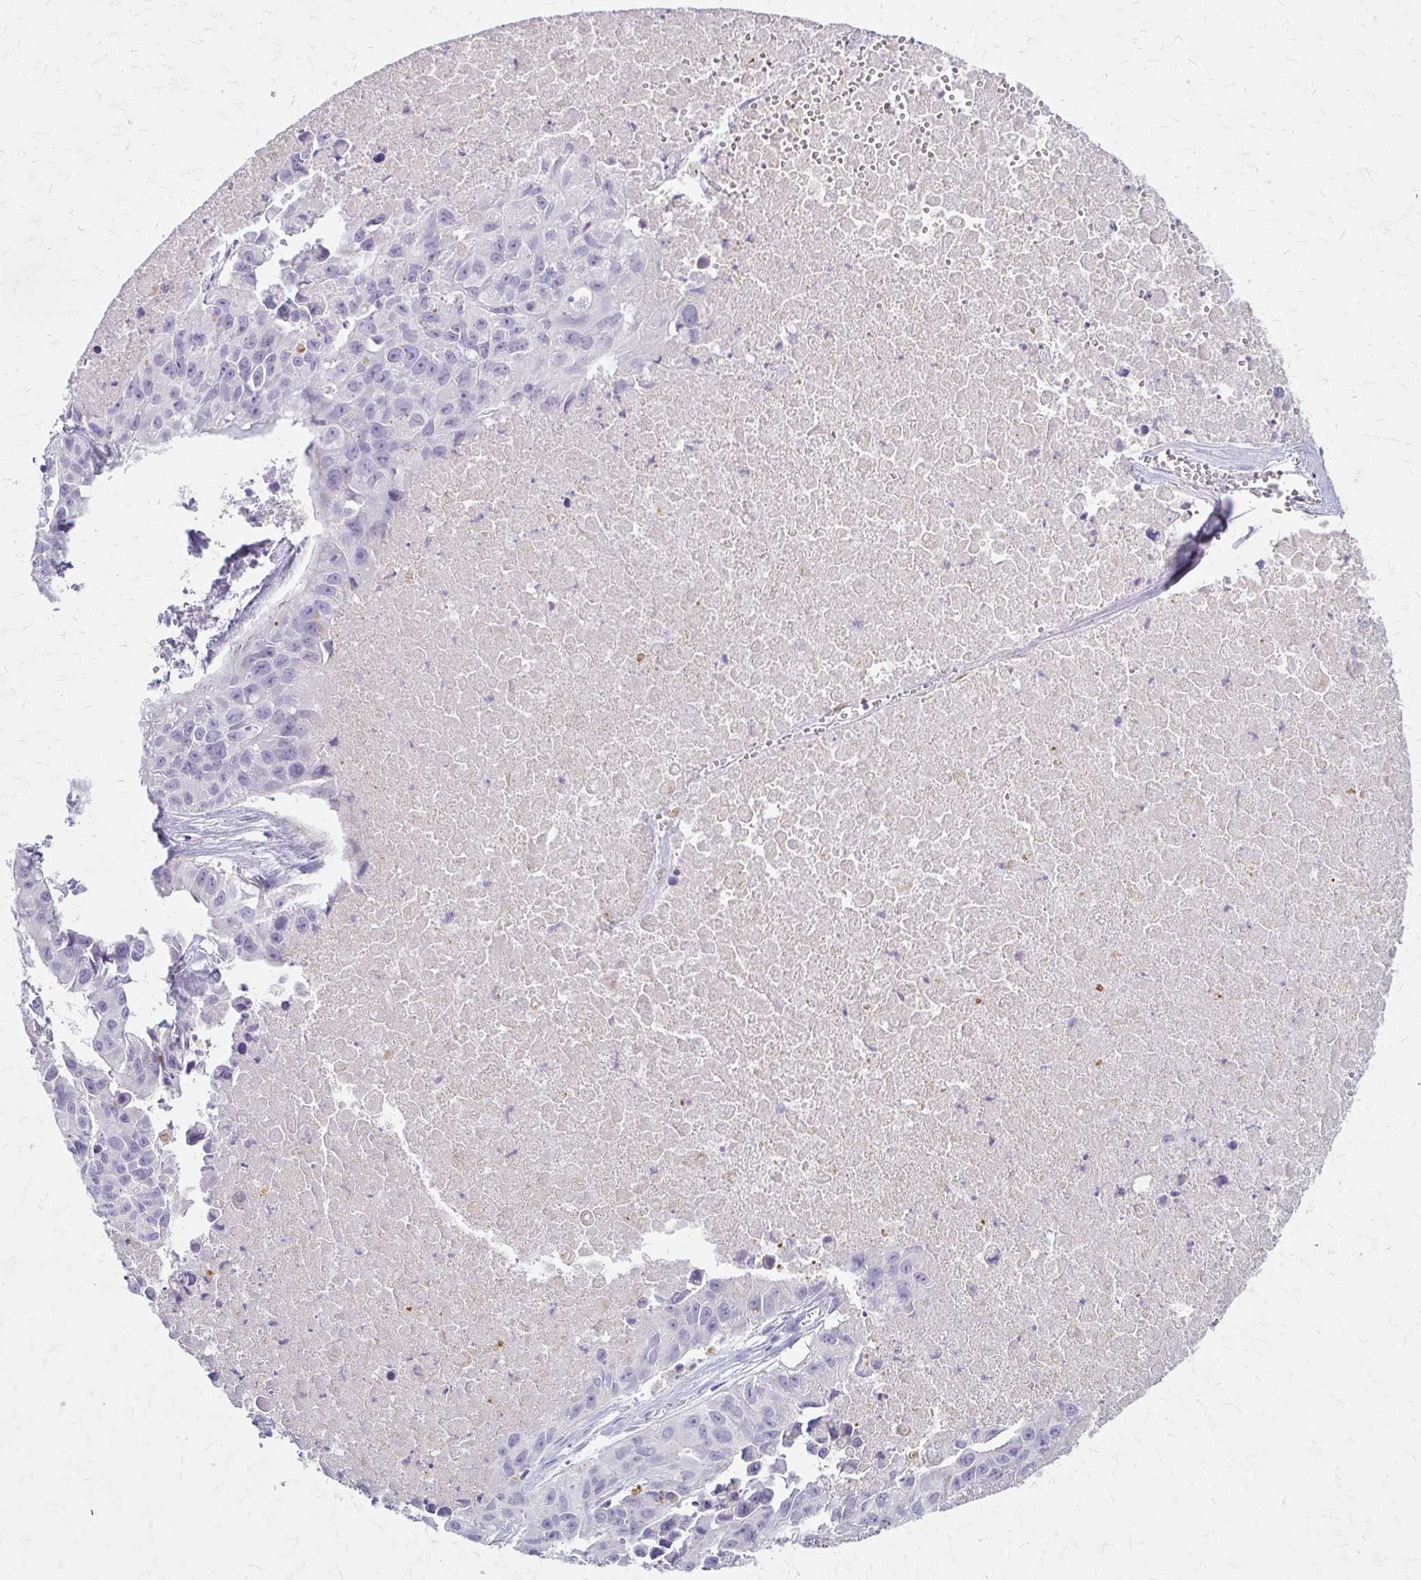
{"staining": {"intensity": "negative", "quantity": "none", "location": "none"}, "tissue": "lung cancer", "cell_type": "Tumor cells", "image_type": "cancer", "snomed": [{"axis": "morphology", "description": "Adenocarcinoma, NOS"}, {"axis": "topography", "description": "Lymph node"}, {"axis": "topography", "description": "Lung"}], "caption": "An immunohistochemistry (IHC) photomicrograph of lung adenocarcinoma is shown. There is no staining in tumor cells of lung adenocarcinoma.", "gene": "ACP5", "patient": {"sex": "male", "age": 64}}